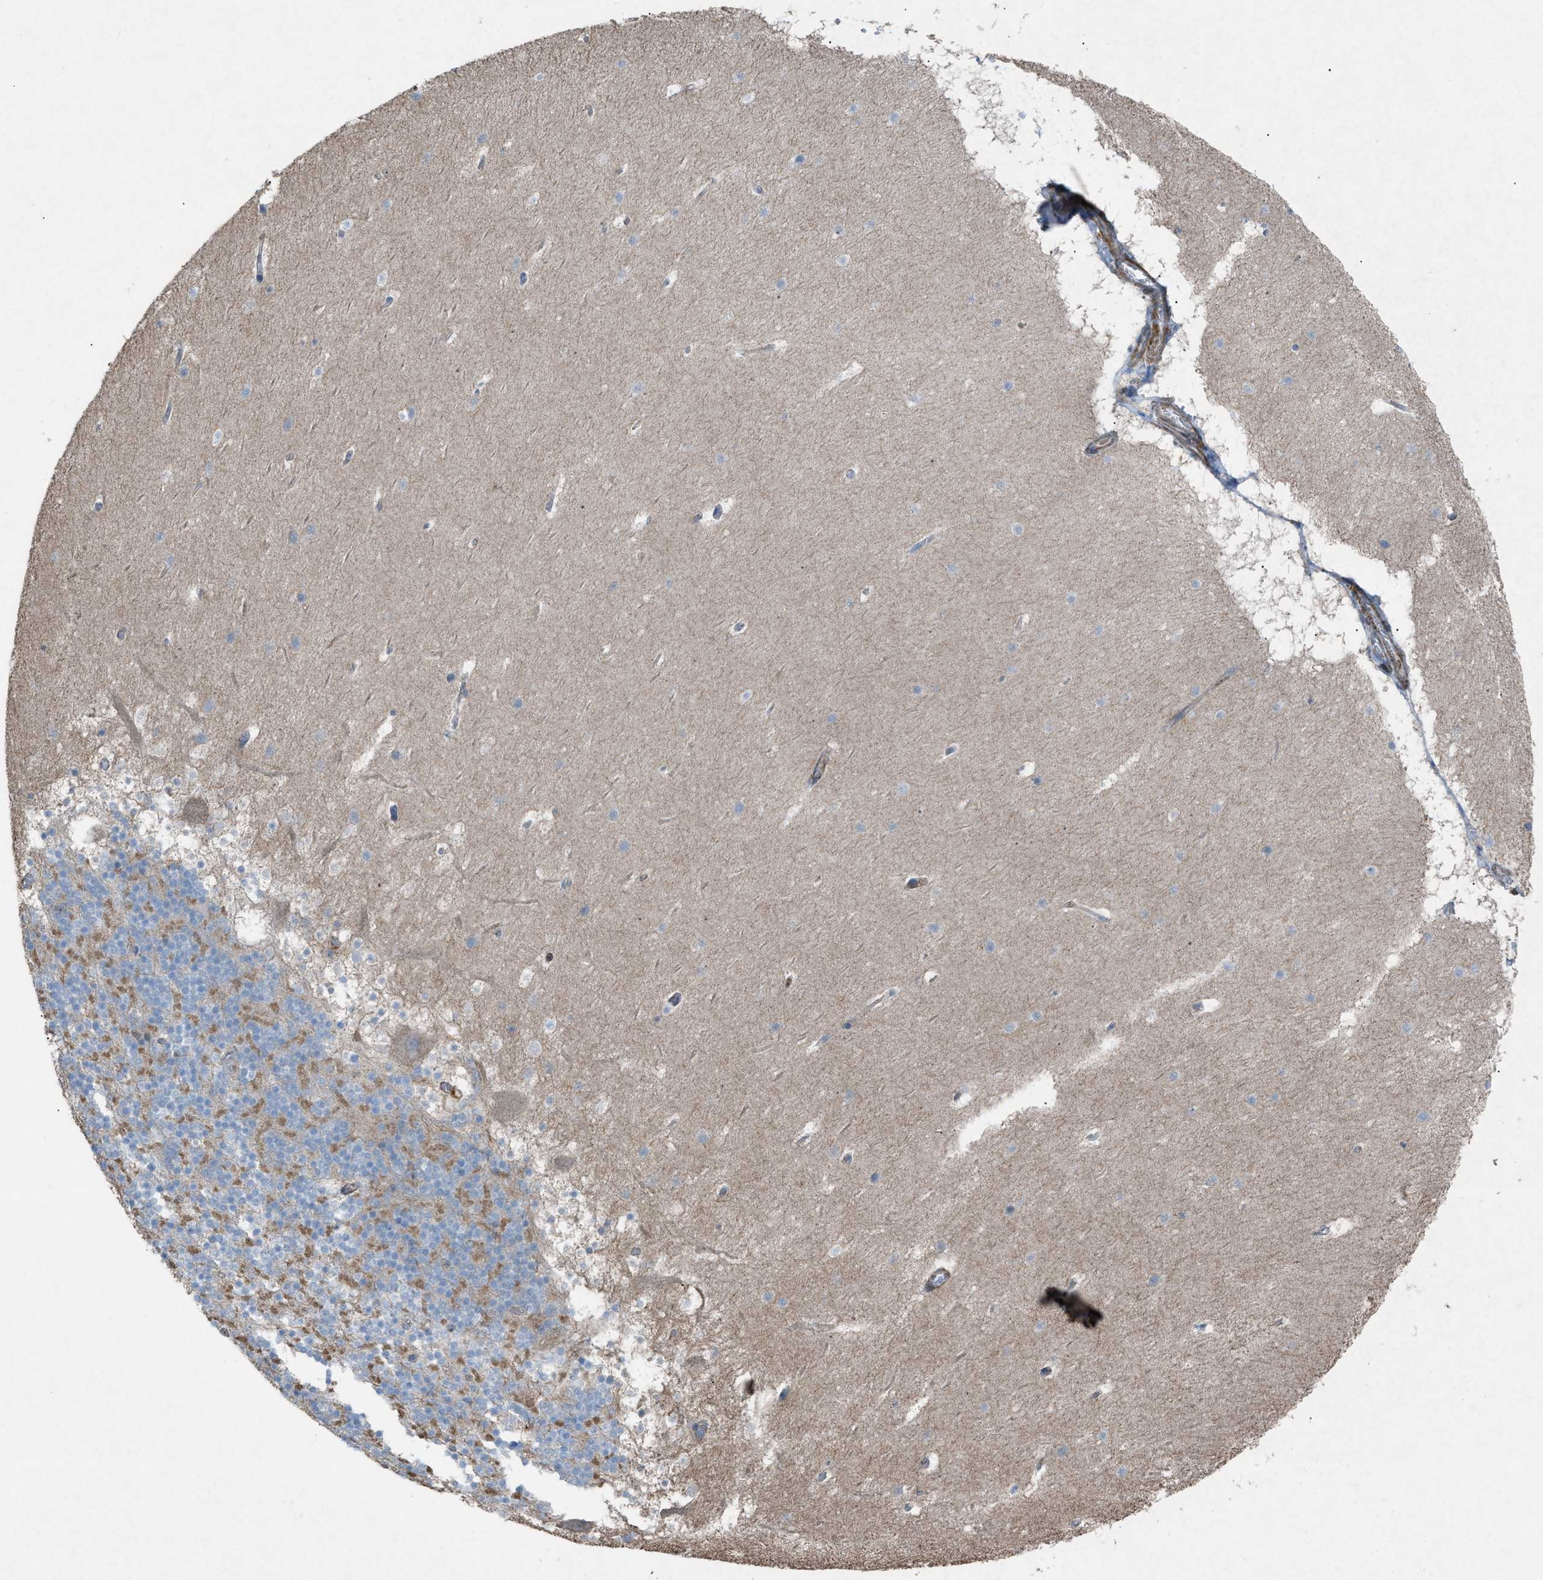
{"staining": {"intensity": "weak", "quantity": "25%-75%", "location": "cytoplasmic/membranous"}, "tissue": "cerebellum", "cell_type": "Cells in granular layer", "image_type": "normal", "snomed": [{"axis": "morphology", "description": "Normal tissue, NOS"}, {"axis": "topography", "description": "Cerebellum"}], "caption": "Immunohistochemical staining of normal human cerebellum exhibits weak cytoplasmic/membranous protein staining in about 25%-75% of cells in granular layer.", "gene": "NCK2", "patient": {"sex": "male", "age": 45}}